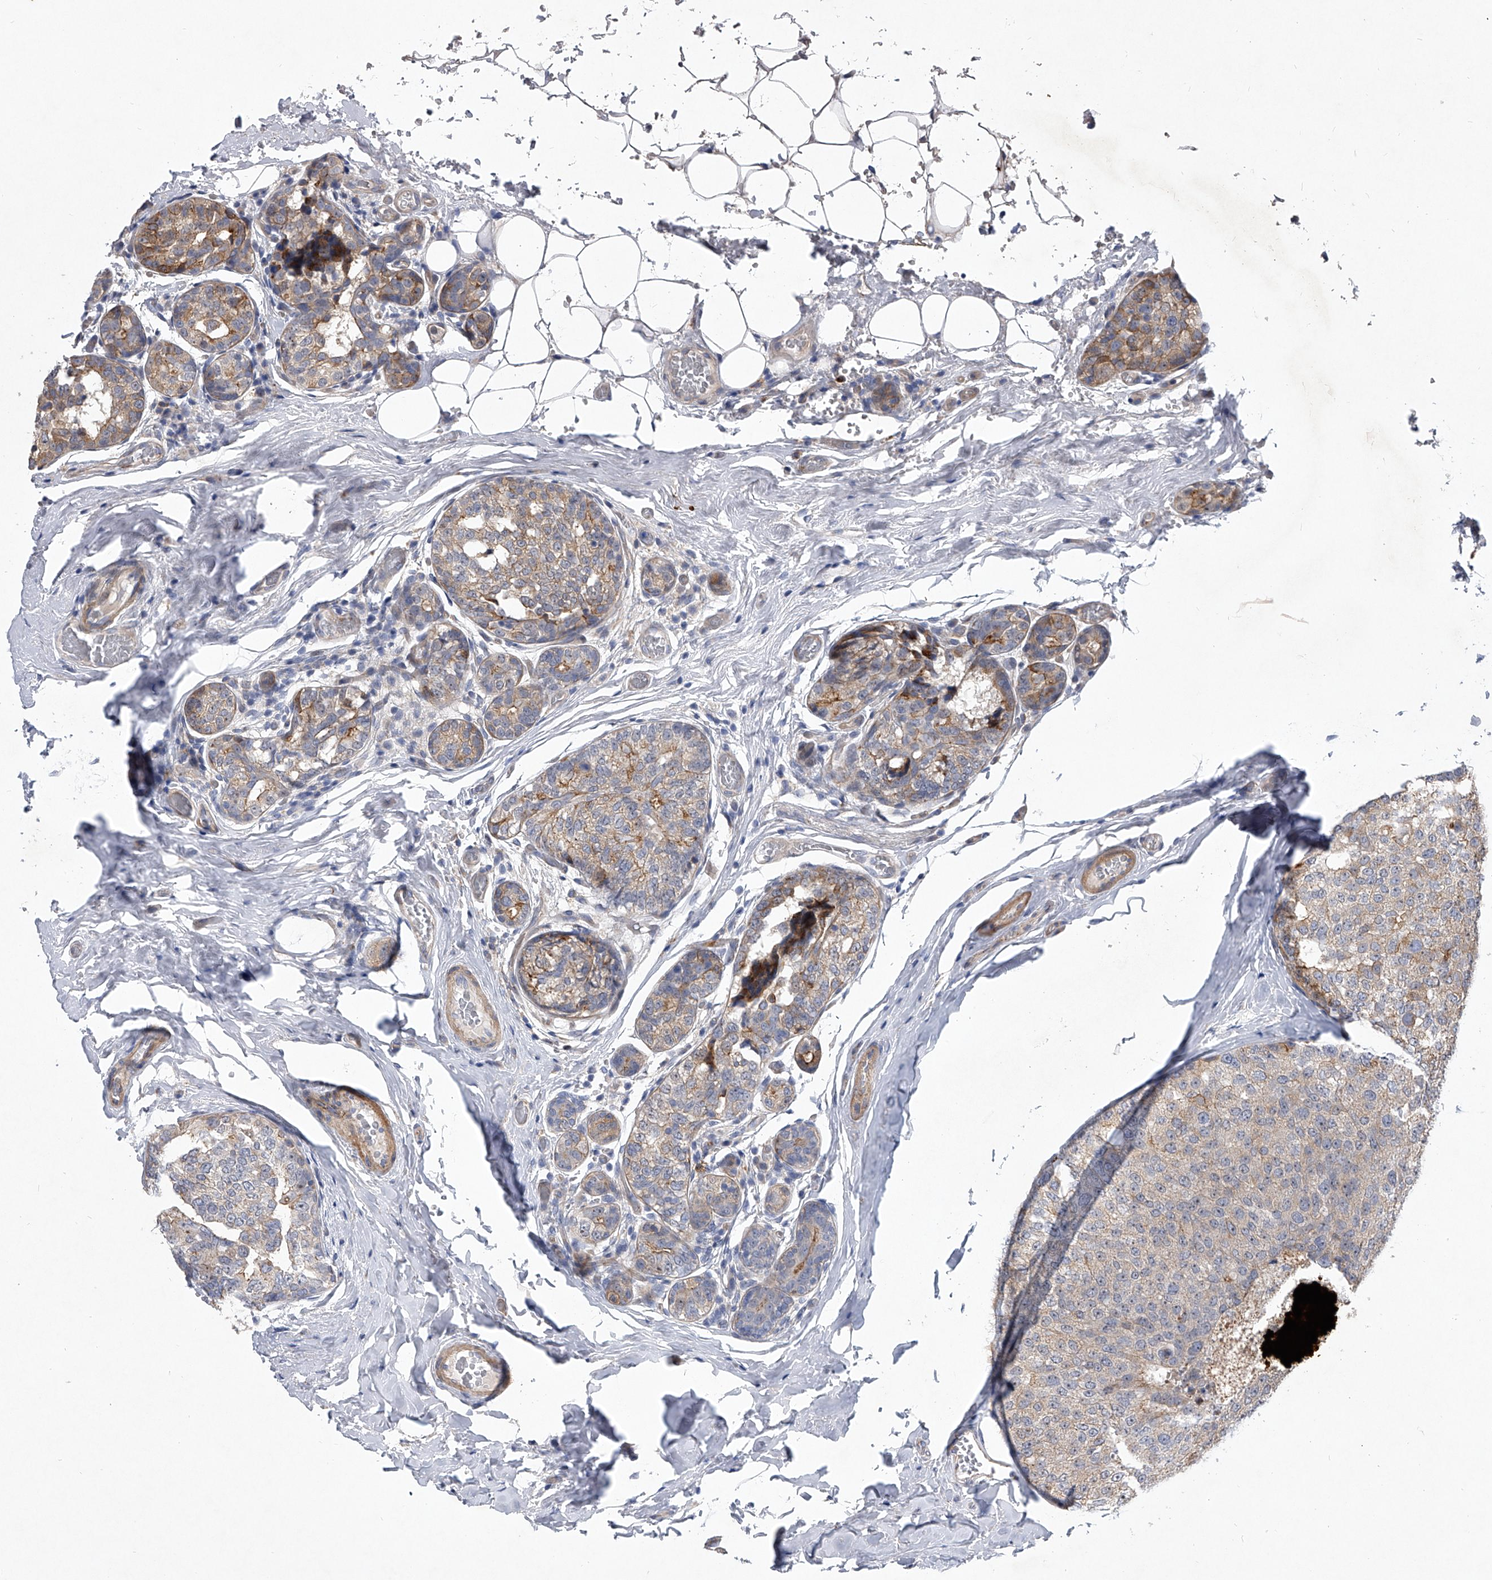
{"staining": {"intensity": "moderate", "quantity": "25%-75%", "location": "cytoplasmic/membranous"}, "tissue": "breast cancer", "cell_type": "Tumor cells", "image_type": "cancer", "snomed": [{"axis": "morphology", "description": "Normal tissue, NOS"}, {"axis": "morphology", "description": "Duct carcinoma"}, {"axis": "topography", "description": "Breast"}], "caption": "Breast infiltrating ductal carcinoma was stained to show a protein in brown. There is medium levels of moderate cytoplasmic/membranous staining in approximately 25%-75% of tumor cells. The staining is performed using DAB brown chromogen to label protein expression. The nuclei are counter-stained blue using hematoxylin.", "gene": "MINDY4", "patient": {"sex": "female", "age": 43}}